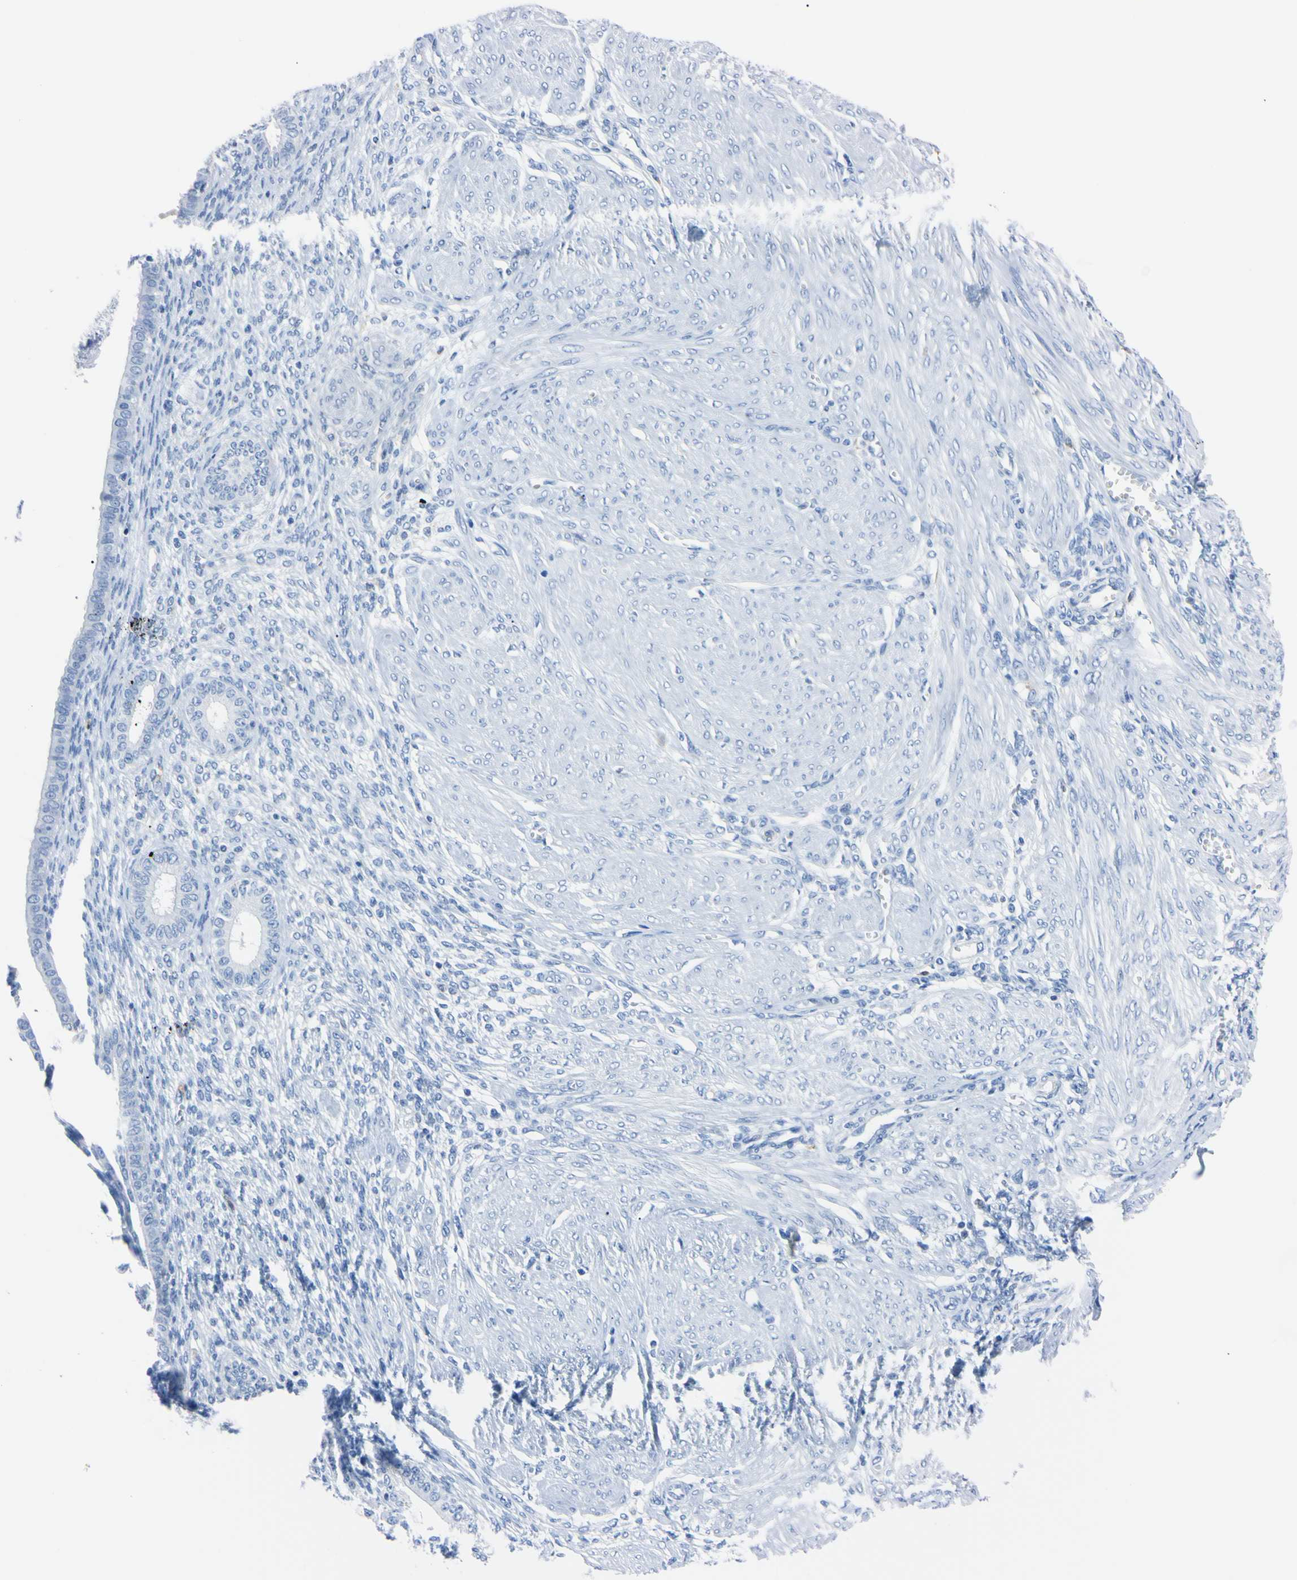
{"staining": {"intensity": "negative", "quantity": "none", "location": "none"}, "tissue": "endometrium", "cell_type": "Cells in endometrial stroma", "image_type": "normal", "snomed": [{"axis": "morphology", "description": "Normal tissue, NOS"}, {"axis": "topography", "description": "Endometrium"}], "caption": "High power microscopy image of an IHC micrograph of unremarkable endometrium, revealing no significant expression in cells in endometrial stroma.", "gene": "NCF4", "patient": {"sex": "female", "age": 72}}